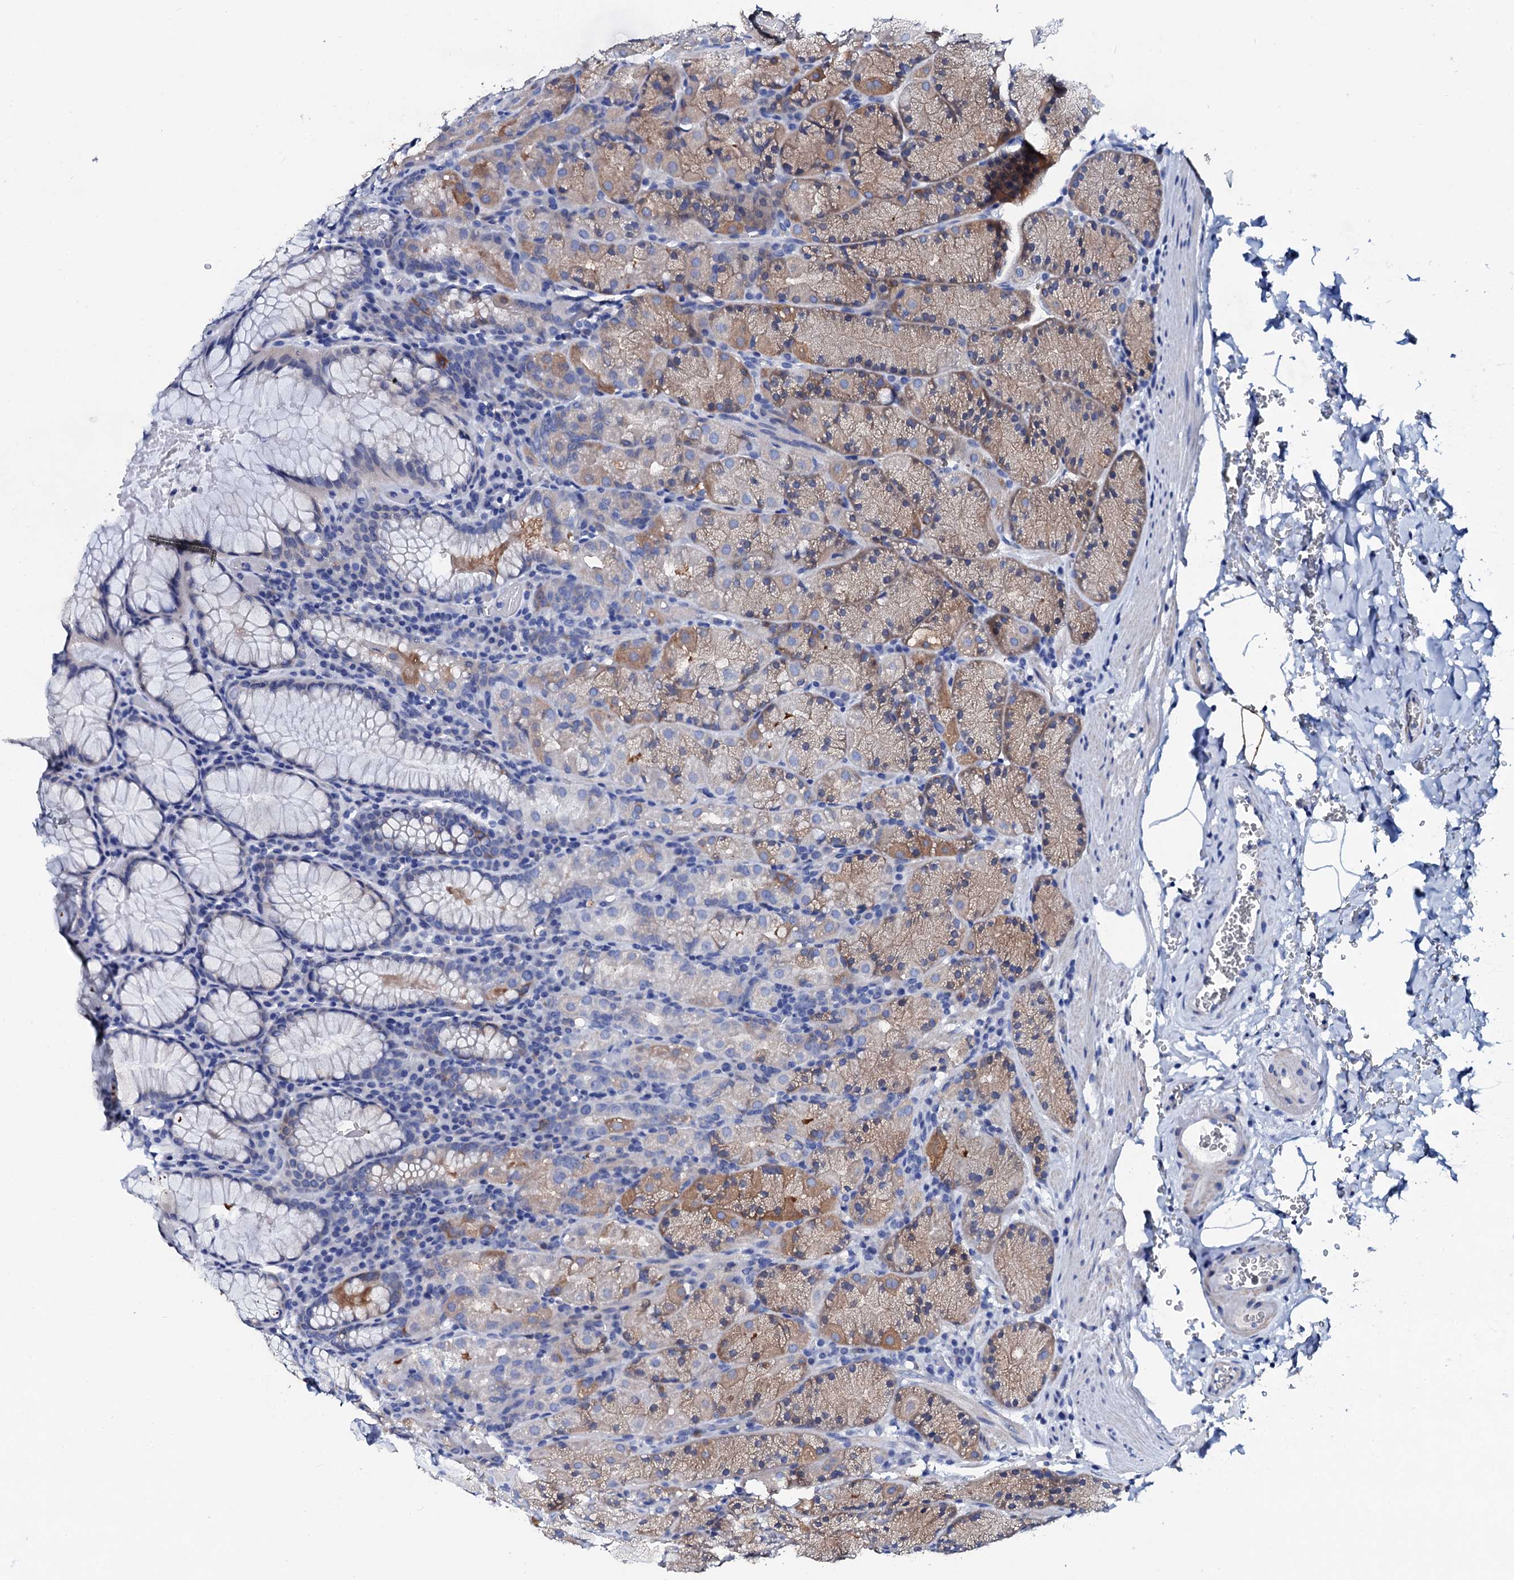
{"staining": {"intensity": "moderate", "quantity": "25%-75%", "location": "cytoplasmic/membranous"}, "tissue": "stomach", "cell_type": "Glandular cells", "image_type": "normal", "snomed": [{"axis": "morphology", "description": "Normal tissue, NOS"}, {"axis": "topography", "description": "Stomach, upper"}, {"axis": "topography", "description": "Stomach, lower"}], "caption": "Immunohistochemistry (IHC) (DAB) staining of unremarkable stomach reveals moderate cytoplasmic/membranous protein staining in approximately 25%-75% of glandular cells. (DAB = brown stain, brightfield microscopy at high magnification).", "gene": "GLB1L3", "patient": {"sex": "male", "age": 80}}